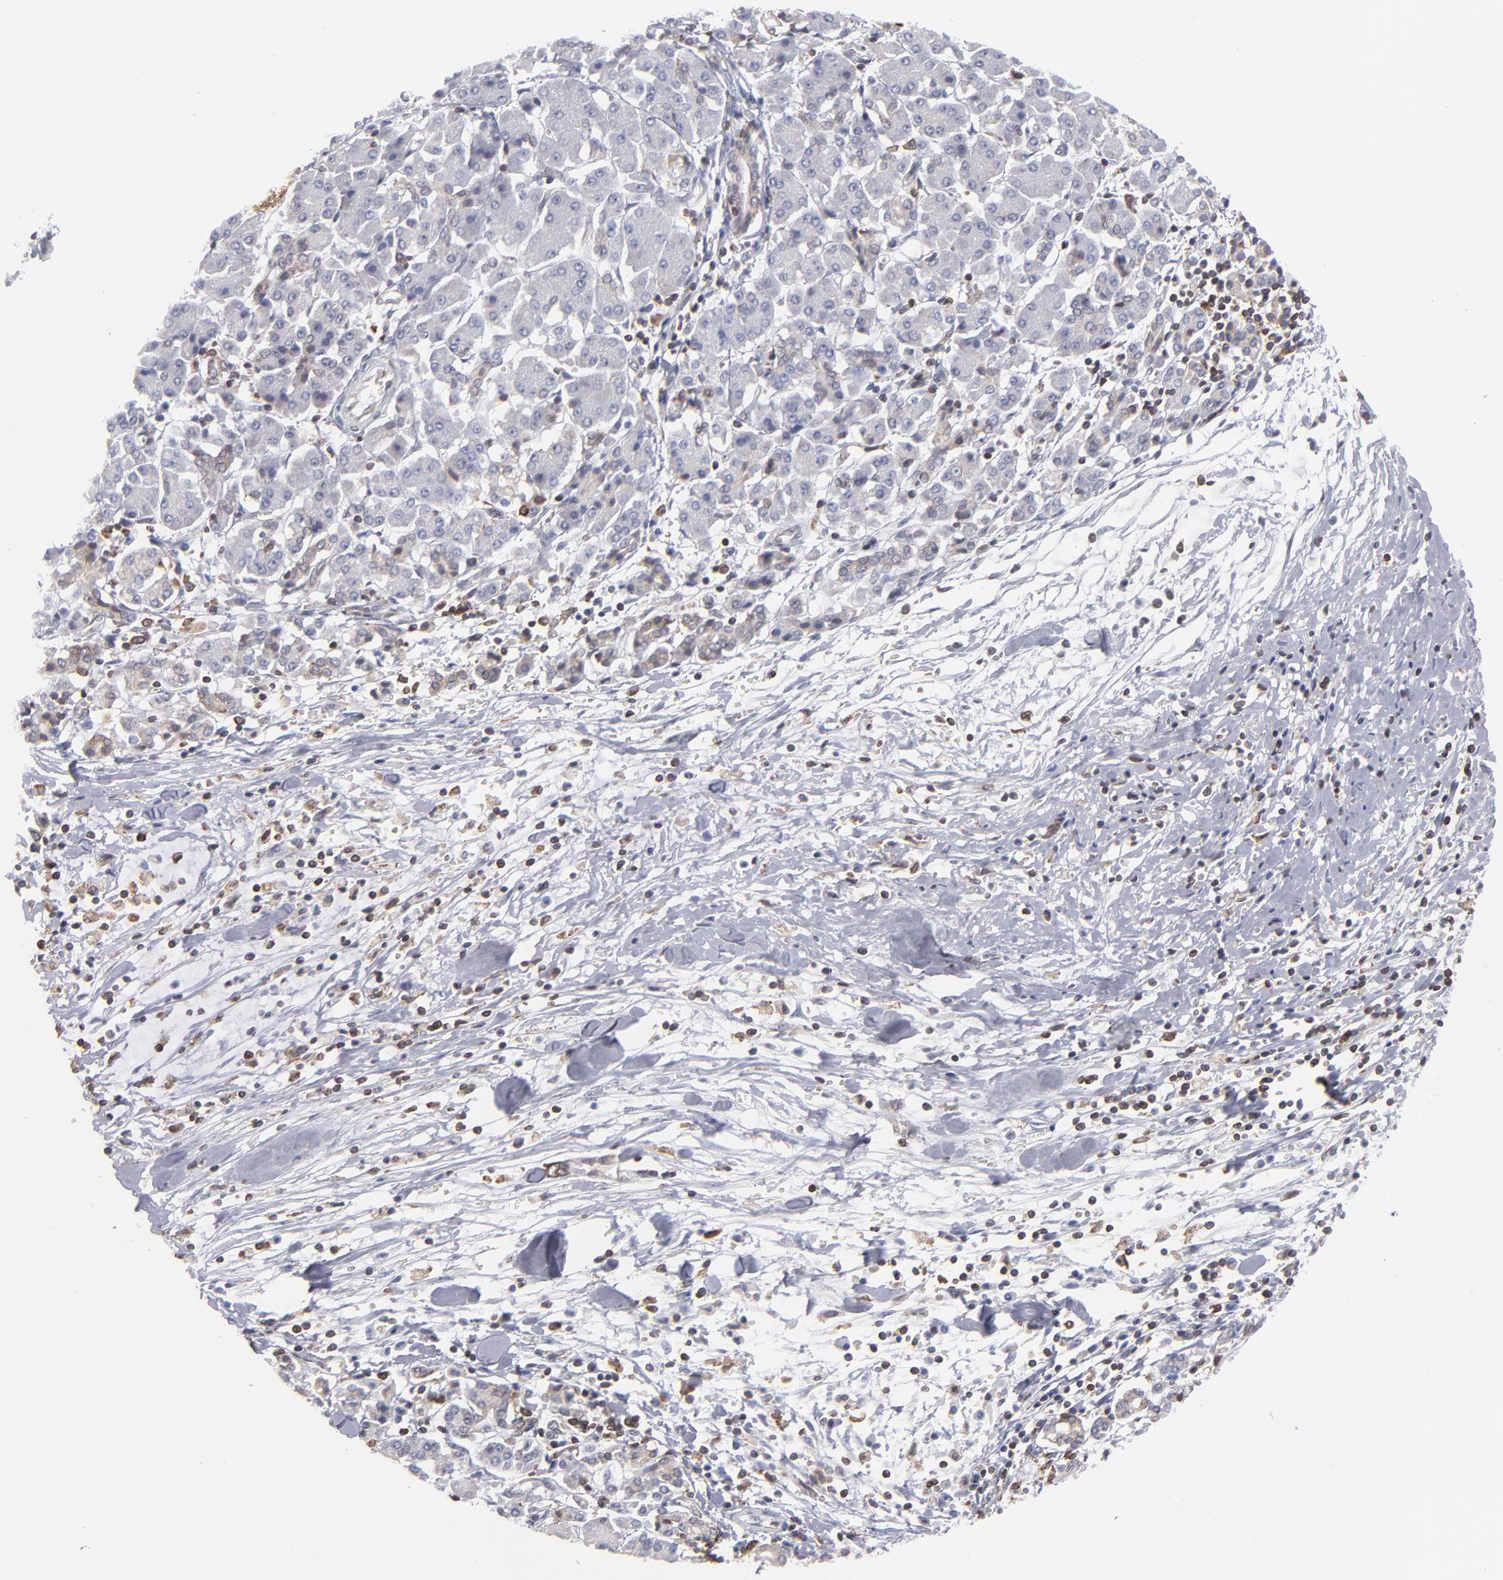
{"staining": {"intensity": "weak", "quantity": "<25%", "location": "cytoplasmic/membranous"}, "tissue": "pancreatic cancer", "cell_type": "Tumor cells", "image_type": "cancer", "snomed": [{"axis": "morphology", "description": "Adenocarcinoma, NOS"}, {"axis": "topography", "description": "Pancreas"}], "caption": "High magnification brightfield microscopy of adenocarcinoma (pancreatic) stained with DAB (3,3'-diaminobenzidine) (brown) and counterstained with hematoxylin (blue): tumor cells show no significant expression.", "gene": "TMX1", "patient": {"sex": "female", "age": 57}}